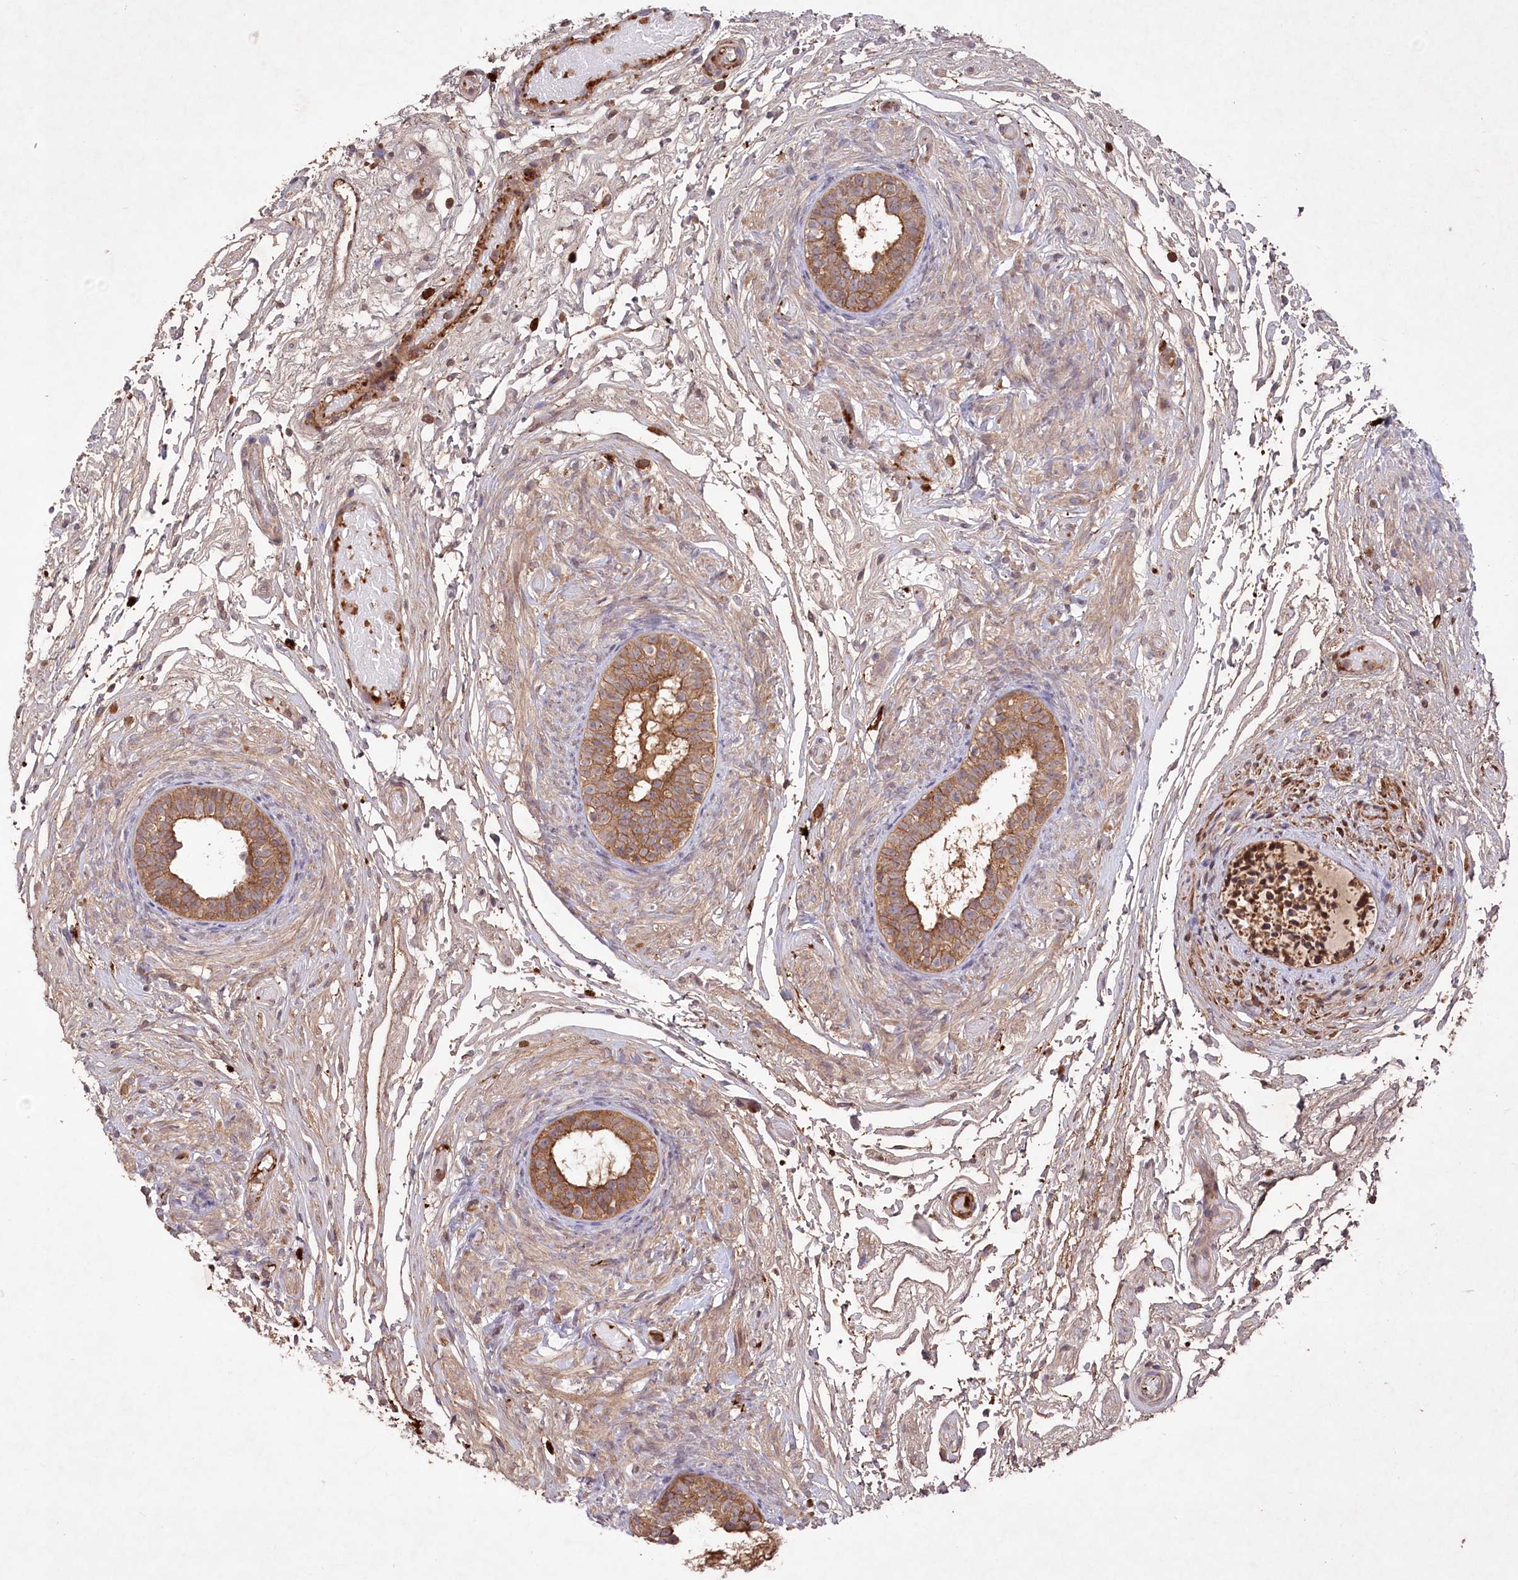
{"staining": {"intensity": "strong", "quantity": ">75%", "location": "cytoplasmic/membranous"}, "tissue": "epididymis", "cell_type": "Glandular cells", "image_type": "normal", "snomed": [{"axis": "morphology", "description": "Normal tissue, NOS"}, {"axis": "topography", "description": "Epididymis"}], "caption": "Glandular cells show high levels of strong cytoplasmic/membranous staining in about >75% of cells in benign epididymis.", "gene": "PPP1R21", "patient": {"sex": "male", "age": 5}}